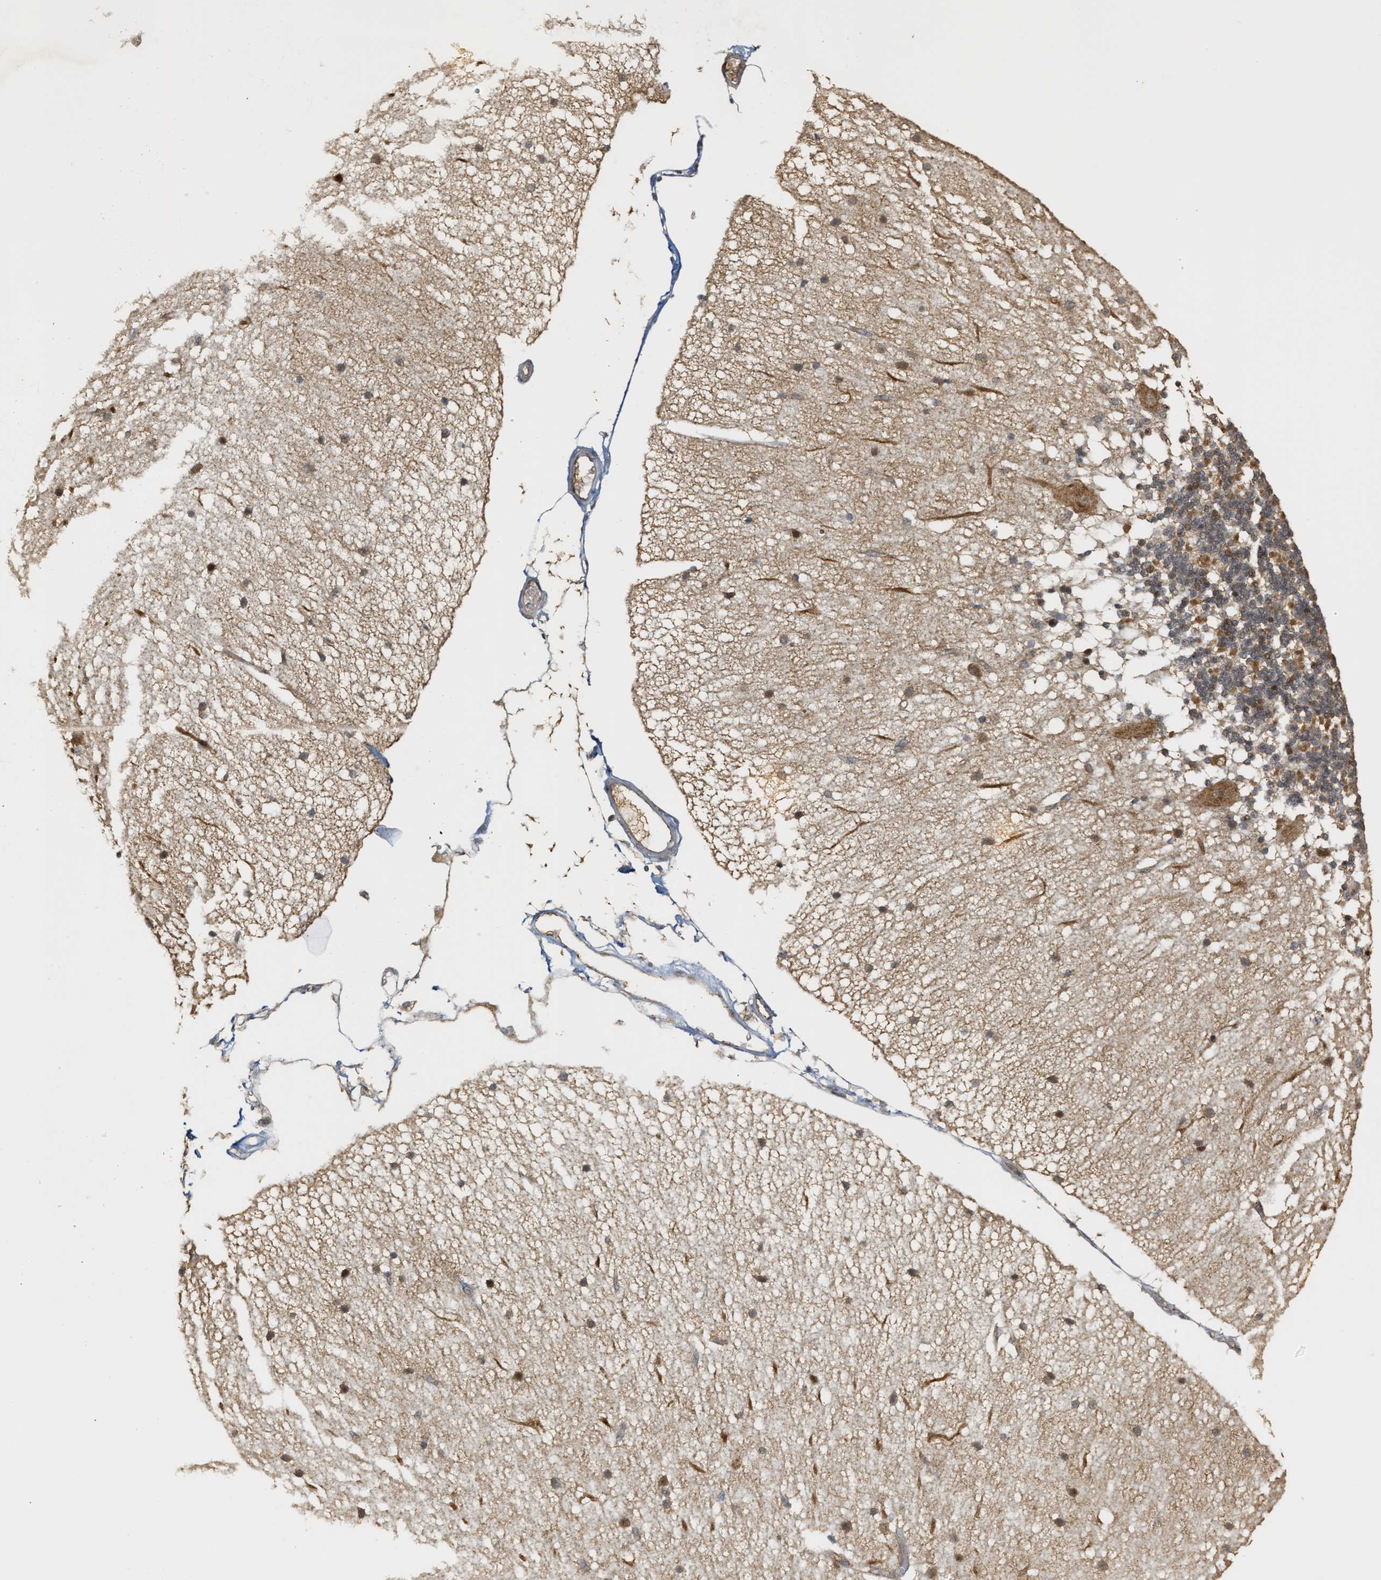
{"staining": {"intensity": "moderate", "quantity": "25%-75%", "location": "cytoplasmic/membranous"}, "tissue": "cerebellum", "cell_type": "Cells in granular layer", "image_type": "normal", "snomed": [{"axis": "morphology", "description": "Normal tissue, NOS"}, {"axis": "topography", "description": "Cerebellum"}], "caption": "Immunohistochemical staining of benign cerebellum shows 25%-75% levels of moderate cytoplasmic/membranous protein expression in approximately 25%-75% of cells in granular layer.", "gene": "ZFAND5", "patient": {"sex": "female", "age": 54}}